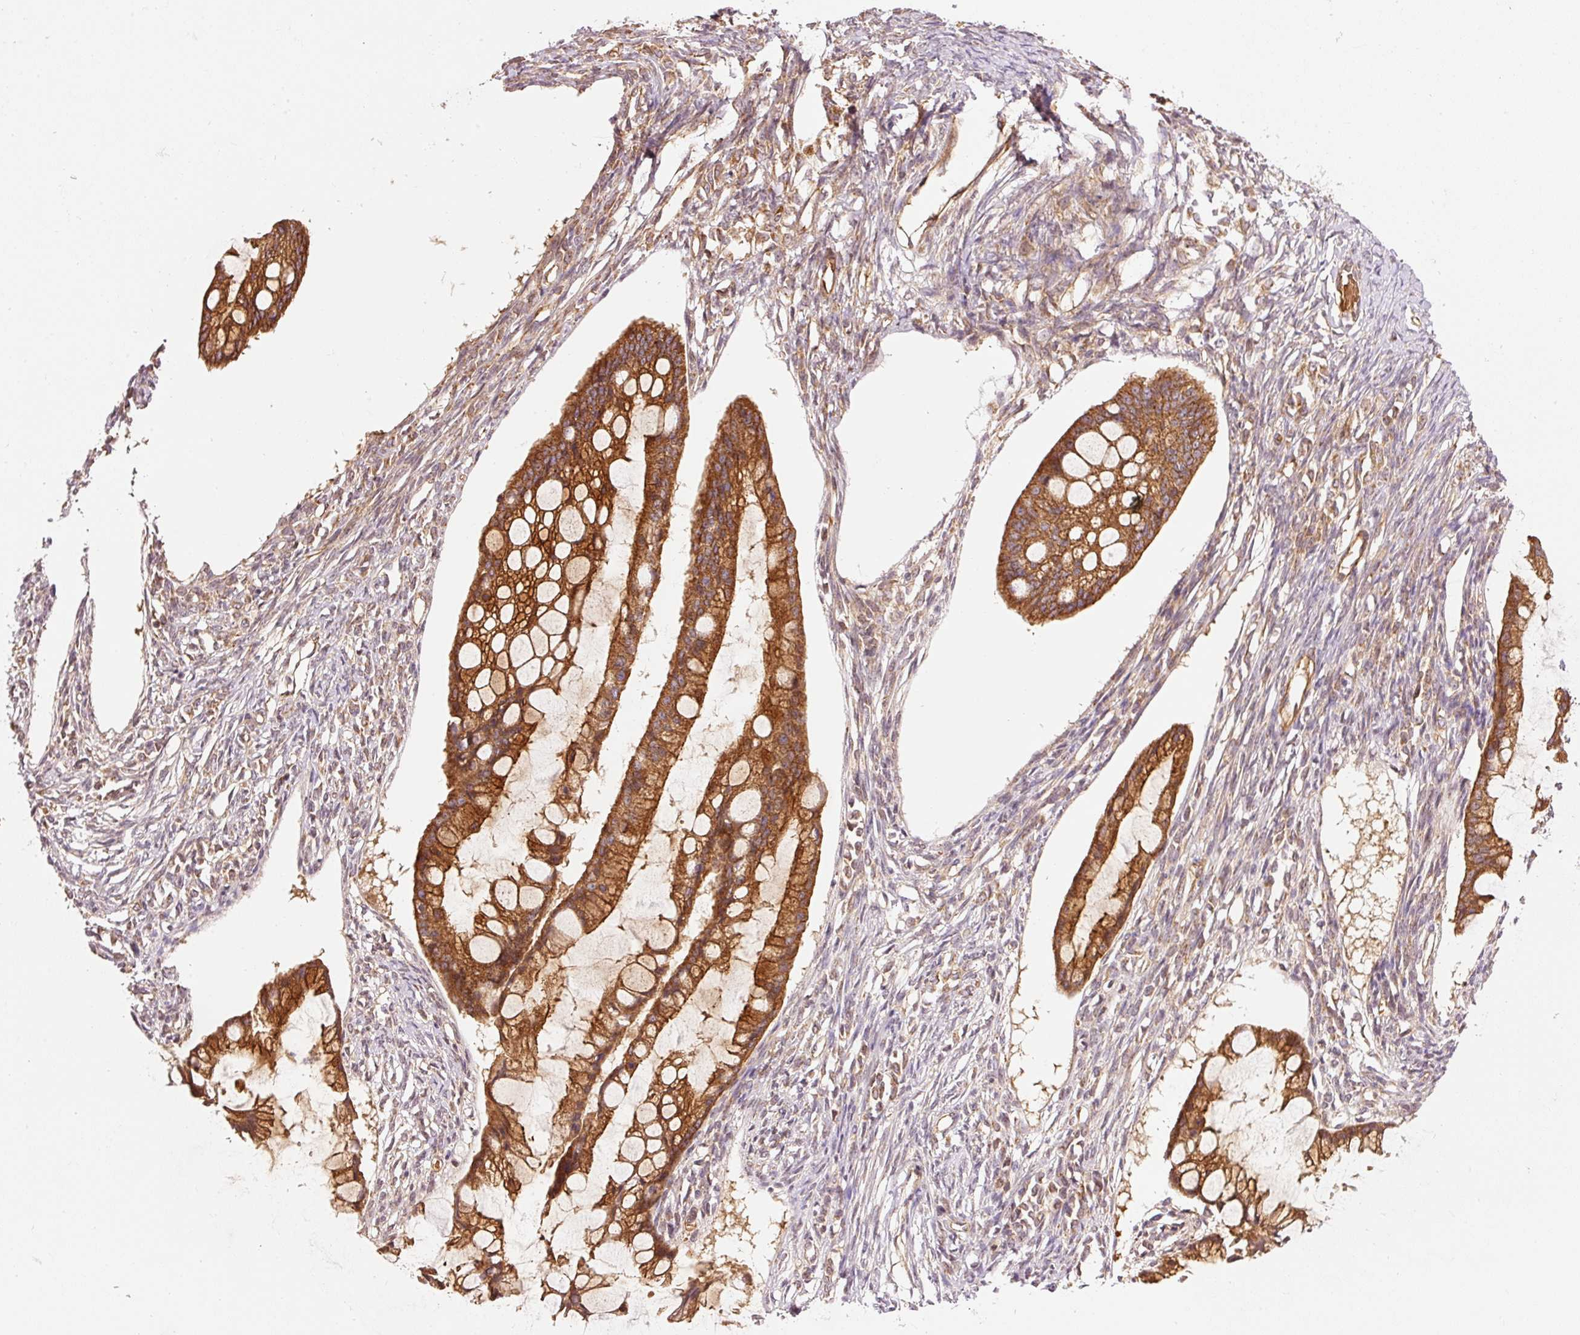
{"staining": {"intensity": "strong", "quantity": ">75%", "location": "cytoplasmic/membranous"}, "tissue": "ovarian cancer", "cell_type": "Tumor cells", "image_type": "cancer", "snomed": [{"axis": "morphology", "description": "Cystadenocarcinoma, mucinous, NOS"}, {"axis": "topography", "description": "Ovary"}], "caption": "High-power microscopy captured an IHC photomicrograph of ovarian mucinous cystadenocarcinoma, revealing strong cytoplasmic/membranous staining in approximately >75% of tumor cells.", "gene": "ADCY4", "patient": {"sex": "female", "age": 73}}